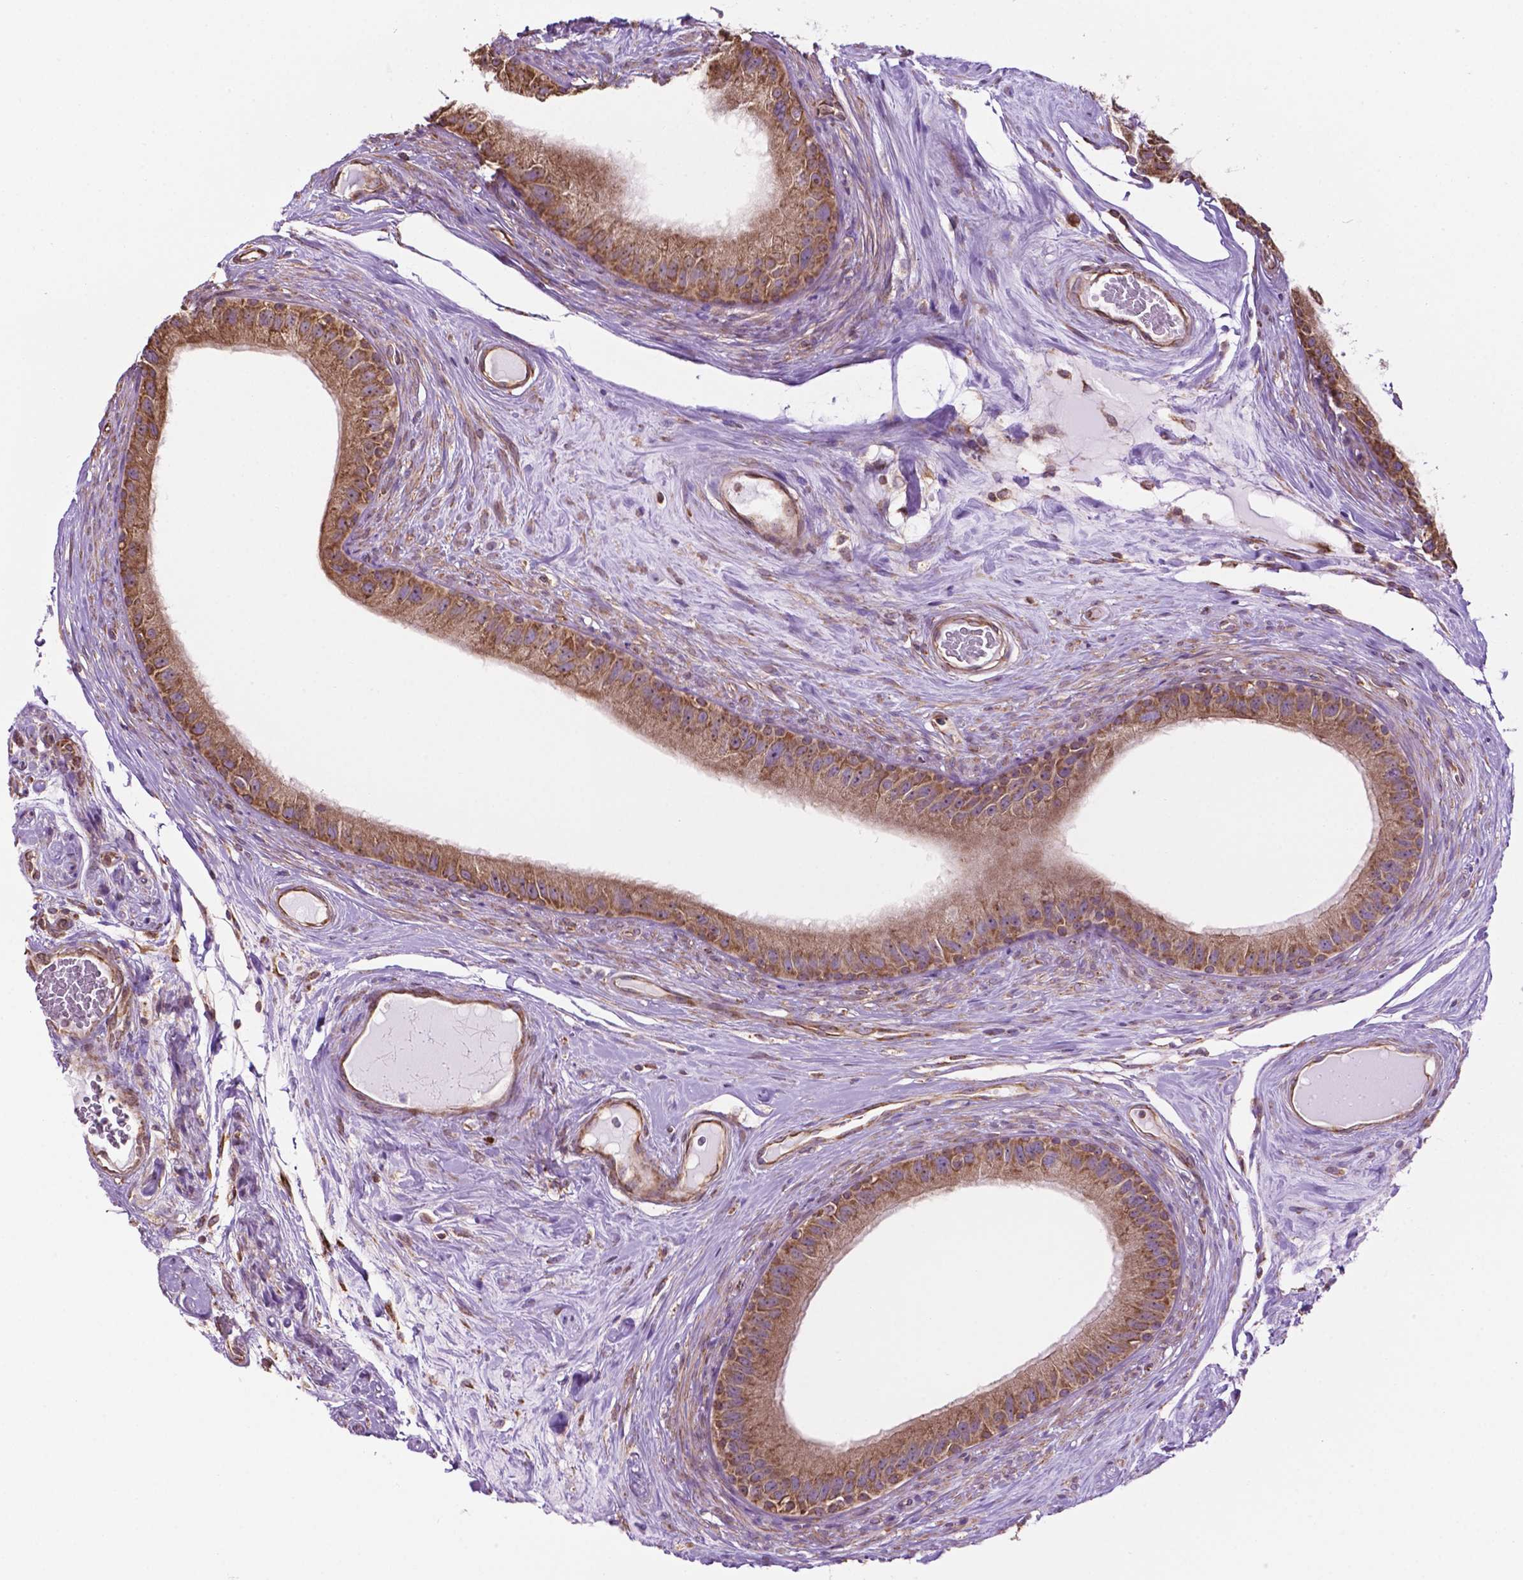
{"staining": {"intensity": "moderate", "quantity": ">75%", "location": "cytoplasmic/membranous"}, "tissue": "epididymis", "cell_type": "Glandular cells", "image_type": "normal", "snomed": [{"axis": "morphology", "description": "Normal tissue, NOS"}, {"axis": "topography", "description": "Epididymis"}], "caption": "Immunohistochemistry (IHC) photomicrograph of benign epididymis stained for a protein (brown), which shows medium levels of moderate cytoplasmic/membranous staining in about >75% of glandular cells.", "gene": "RPL29", "patient": {"sex": "male", "age": 59}}